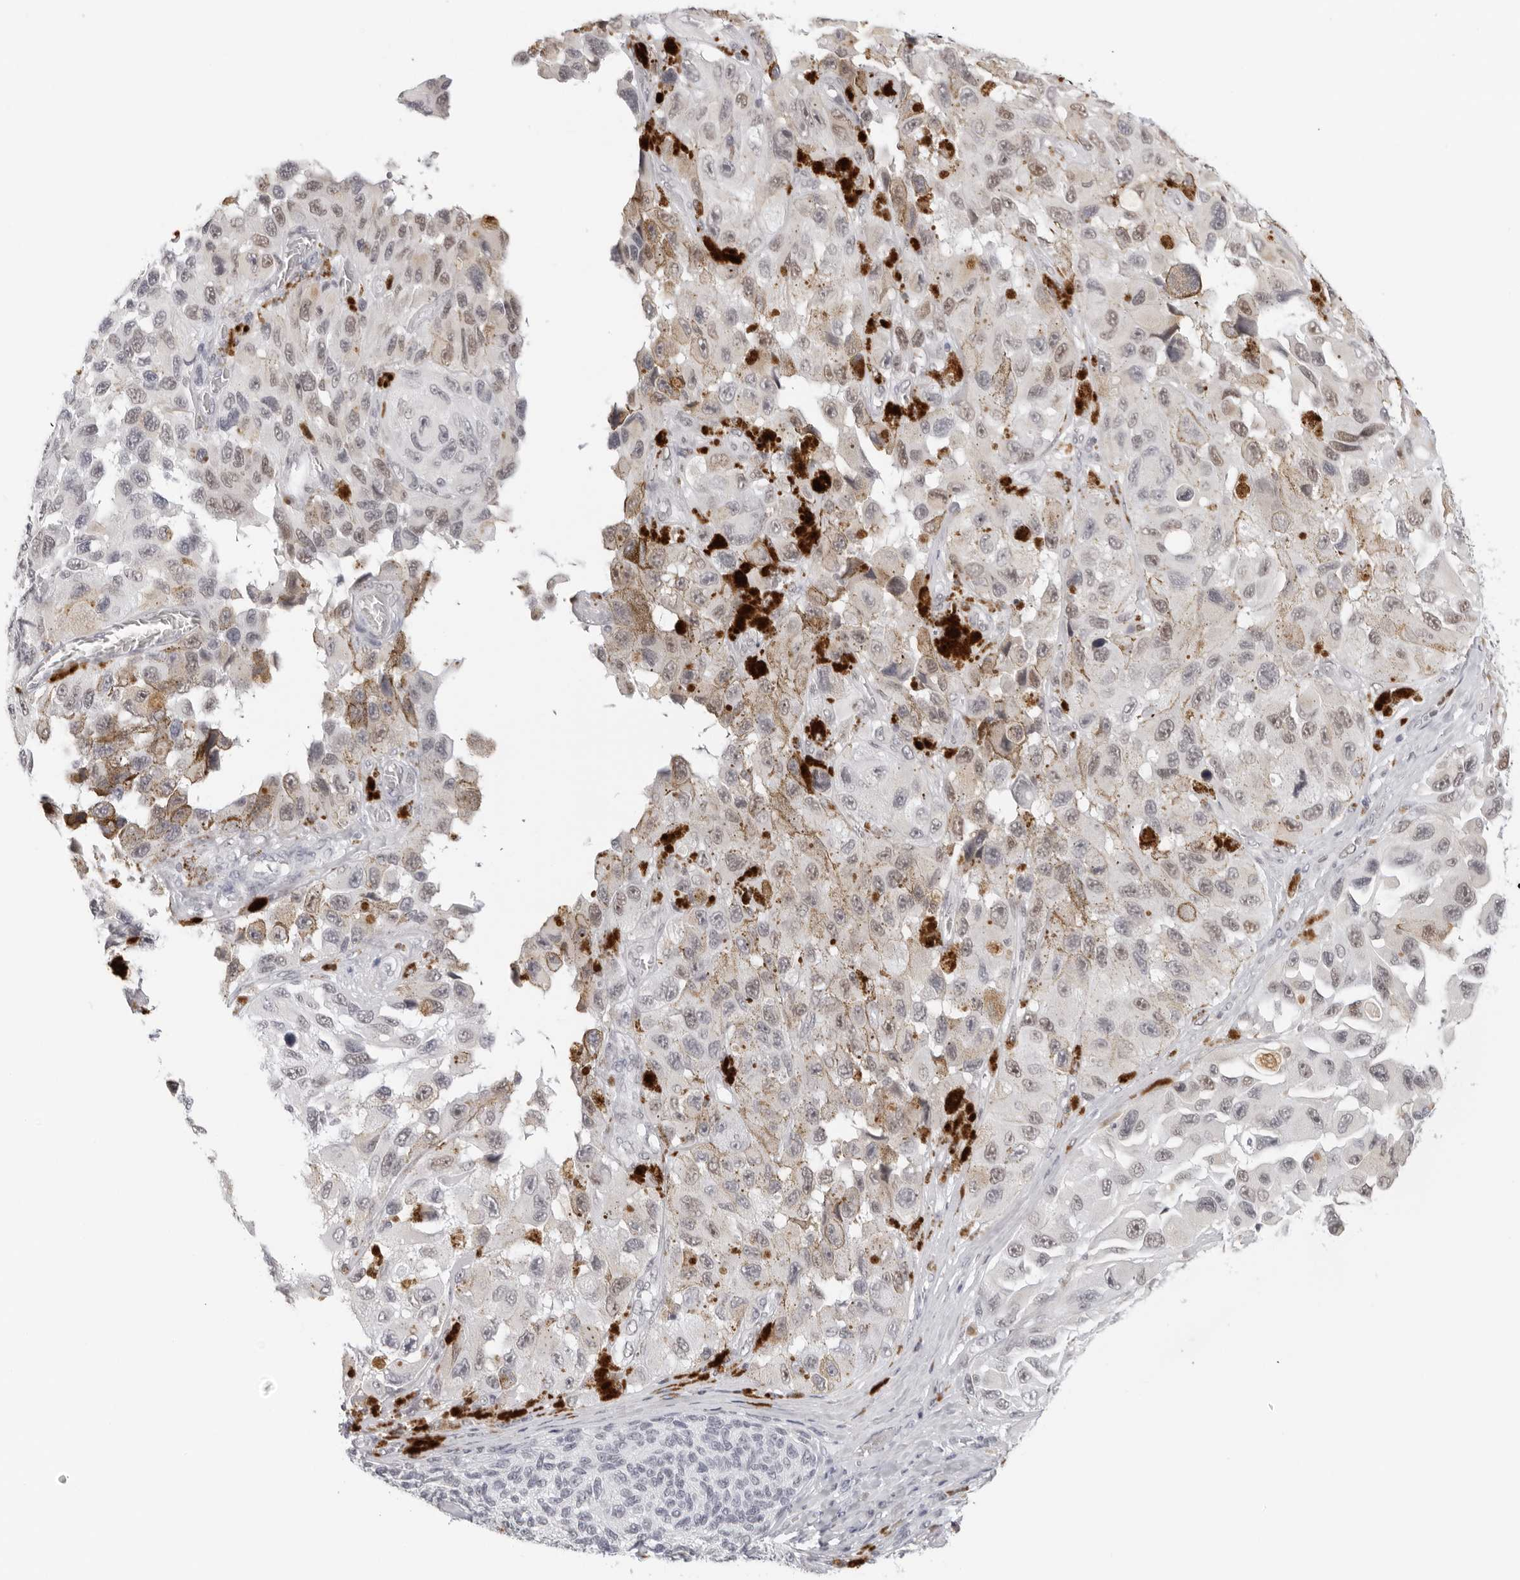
{"staining": {"intensity": "moderate", "quantity": "25%-75%", "location": "nuclear"}, "tissue": "melanoma", "cell_type": "Tumor cells", "image_type": "cancer", "snomed": [{"axis": "morphology", "description": "Malignant melanoma, NOS"}, {"axis": "topography", "description": "Skin"}], "caption": "Brown immunohistochemical staining in human melanoma shows moderate nuclear staining in approximately 25%-75% of tumor cells.", "gene": "MSH6", "patient": {"sex": "female", "age": 73}}